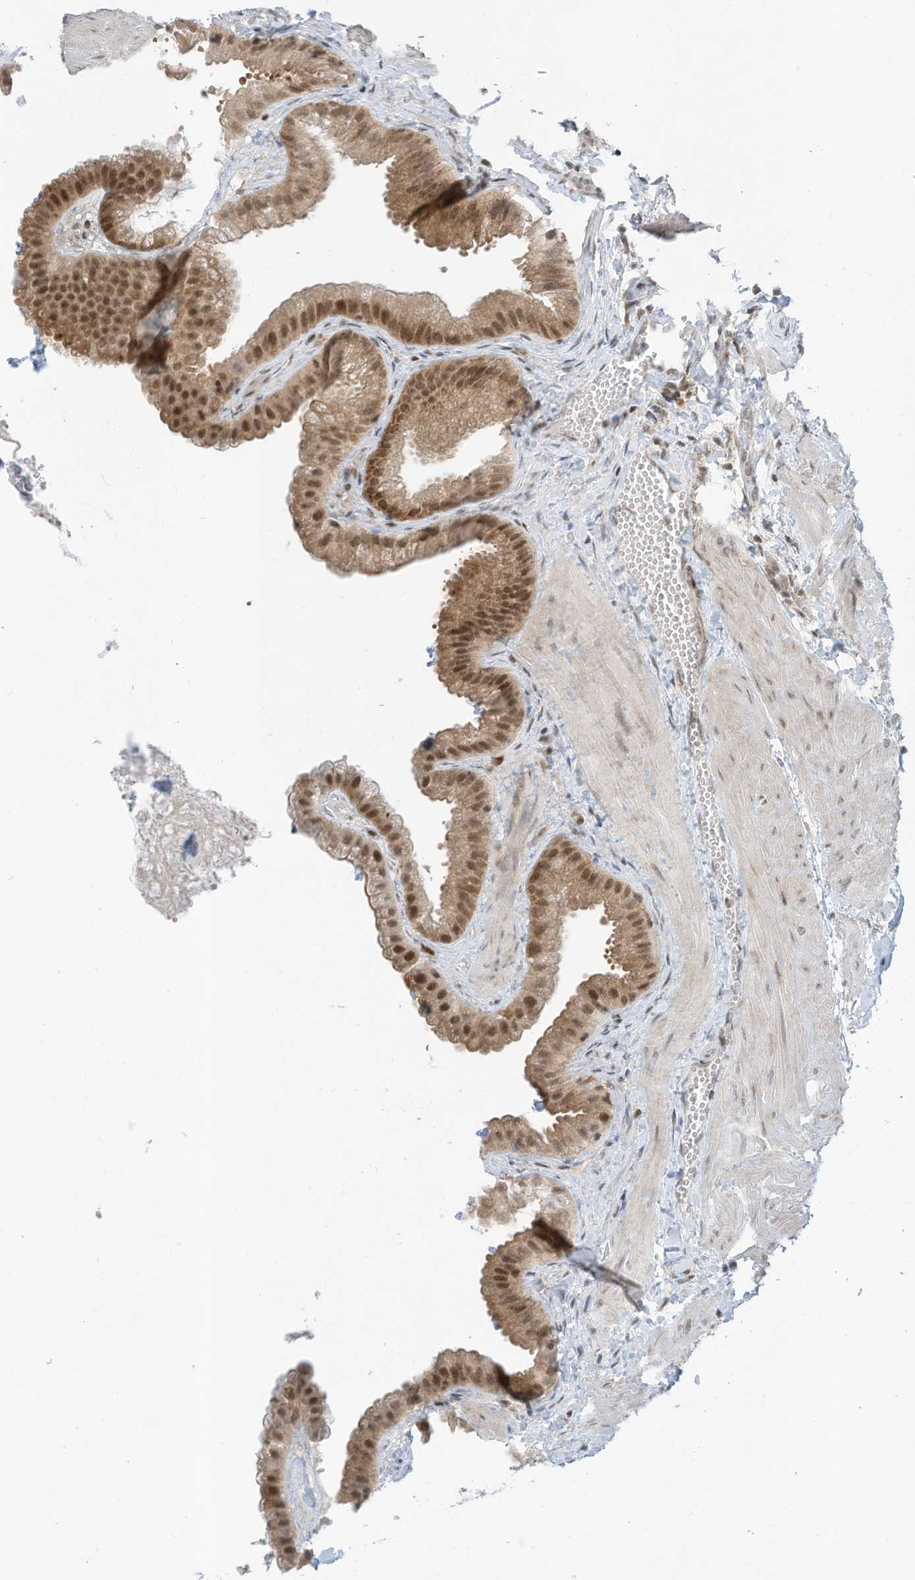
{"staining": {"intensity": "moderate", "quantity": ">75%", "location": "cytoplasmic/membranous,nuclear"}, "tissue": "gallbladder", "cell_type": "Glandular cells", "image_type": "normal", "snomed": [{"axis": "morphology", "description": "Normal tissue, NOS"}, {"axis": "topography", "description": "Gallbladder"}], "caption": "Gallbladder was stained to show a protein in brown. There is medium levels of moderate cytoplasmic/membranous,nuclear expression in about >75% of glandular cells.", "gene": "EDF1", "patient": {"sex": "male", "age": 55}}